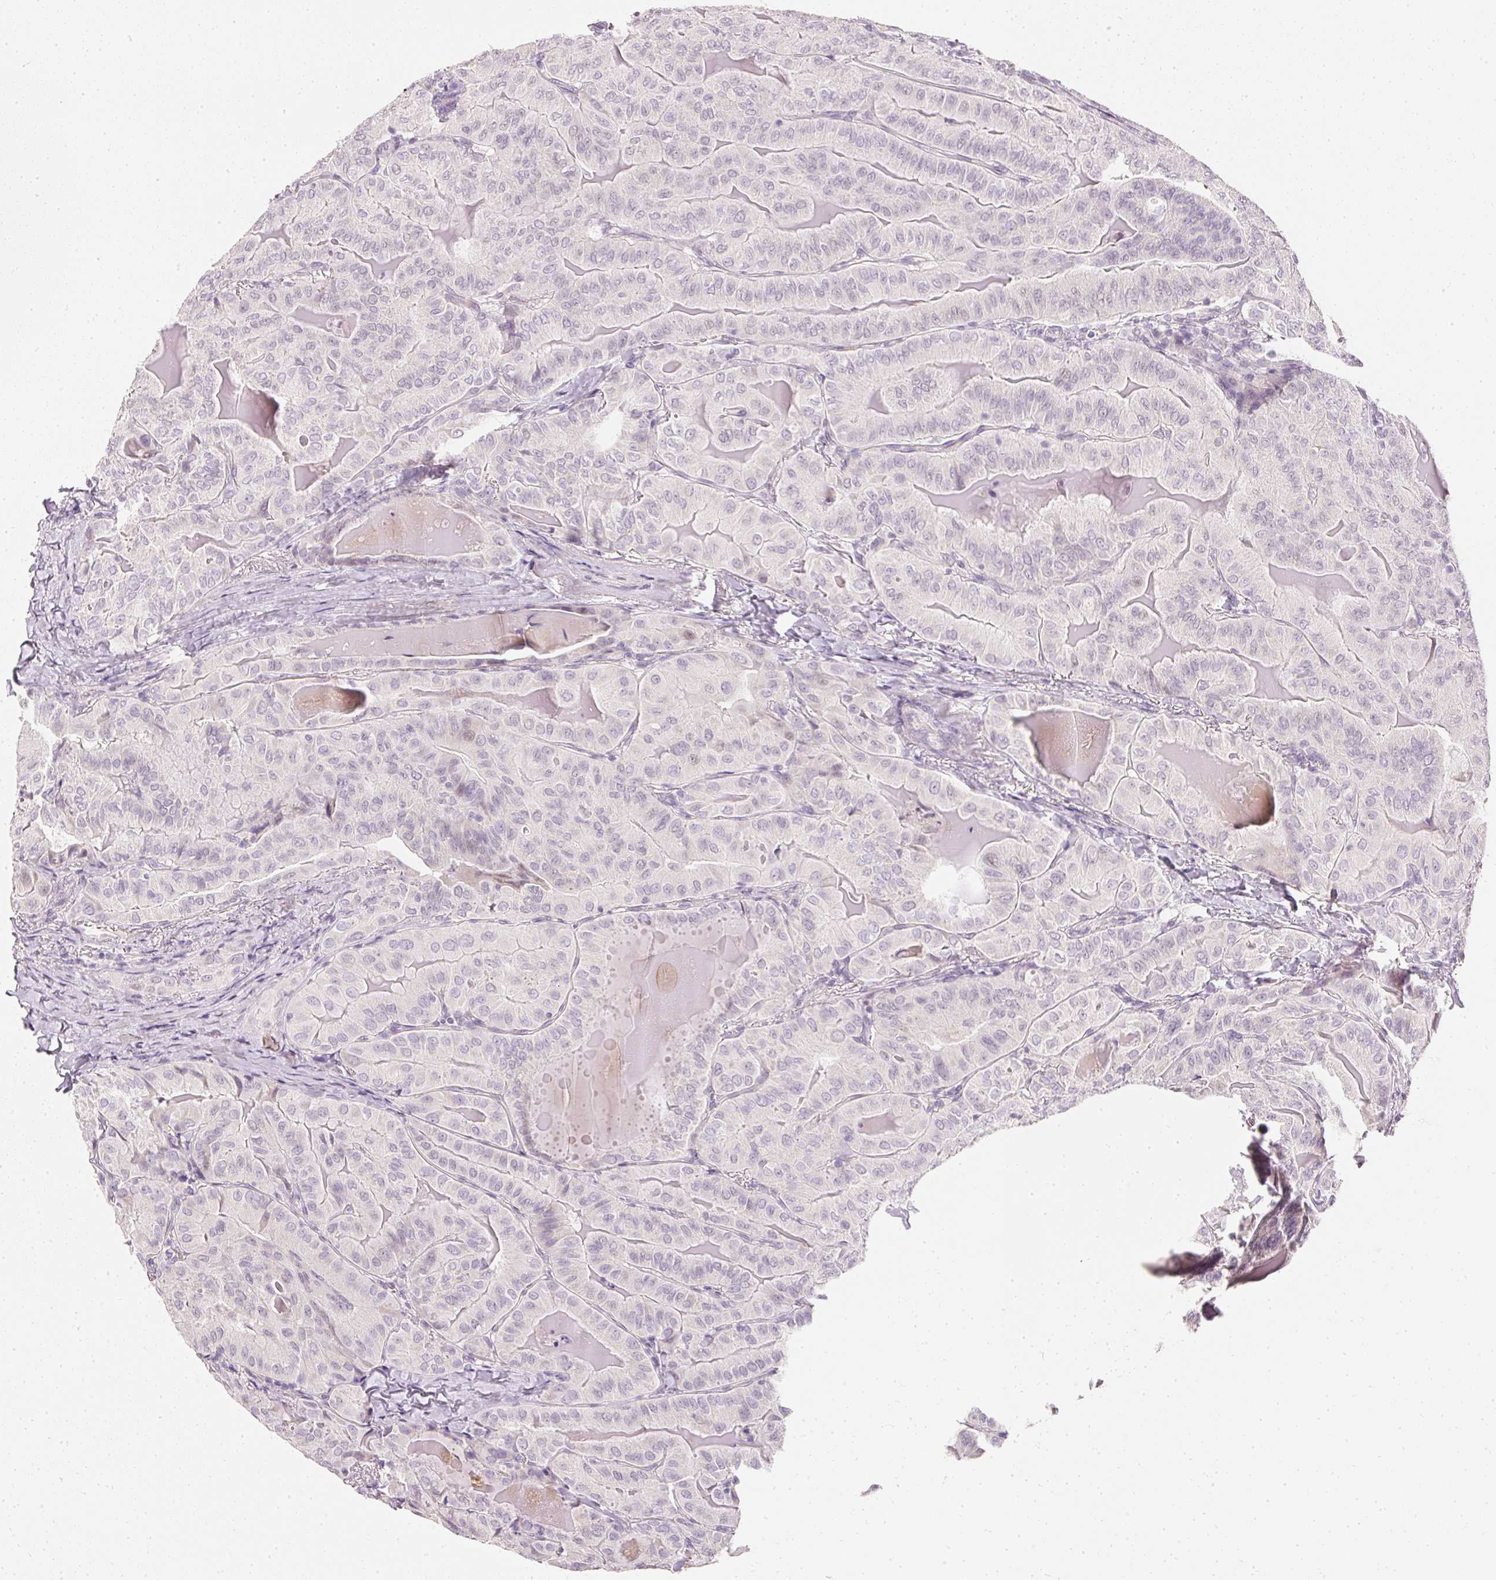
{"staining": {"intensity": "negative", "quantity": "none", "location": "none"}, "tissue": "thyroid cancer", "cell_type": "Tumor cells", "image_type": "cancer", "snomed": [{"axis": "morphology", "description": "Papillary adenocarcinoma, NOS"}, {"axis": "topography", "description": "Thyroid gland"}], "caption": "This histopathology image is of thyroid cancer stained with IHC to label a protein in brown with the nuclei are counter-stained blue. There is no positivity in tumor cells.", "gene": "ELAVL3", "patient": {"sex": "female", "age": 68}}